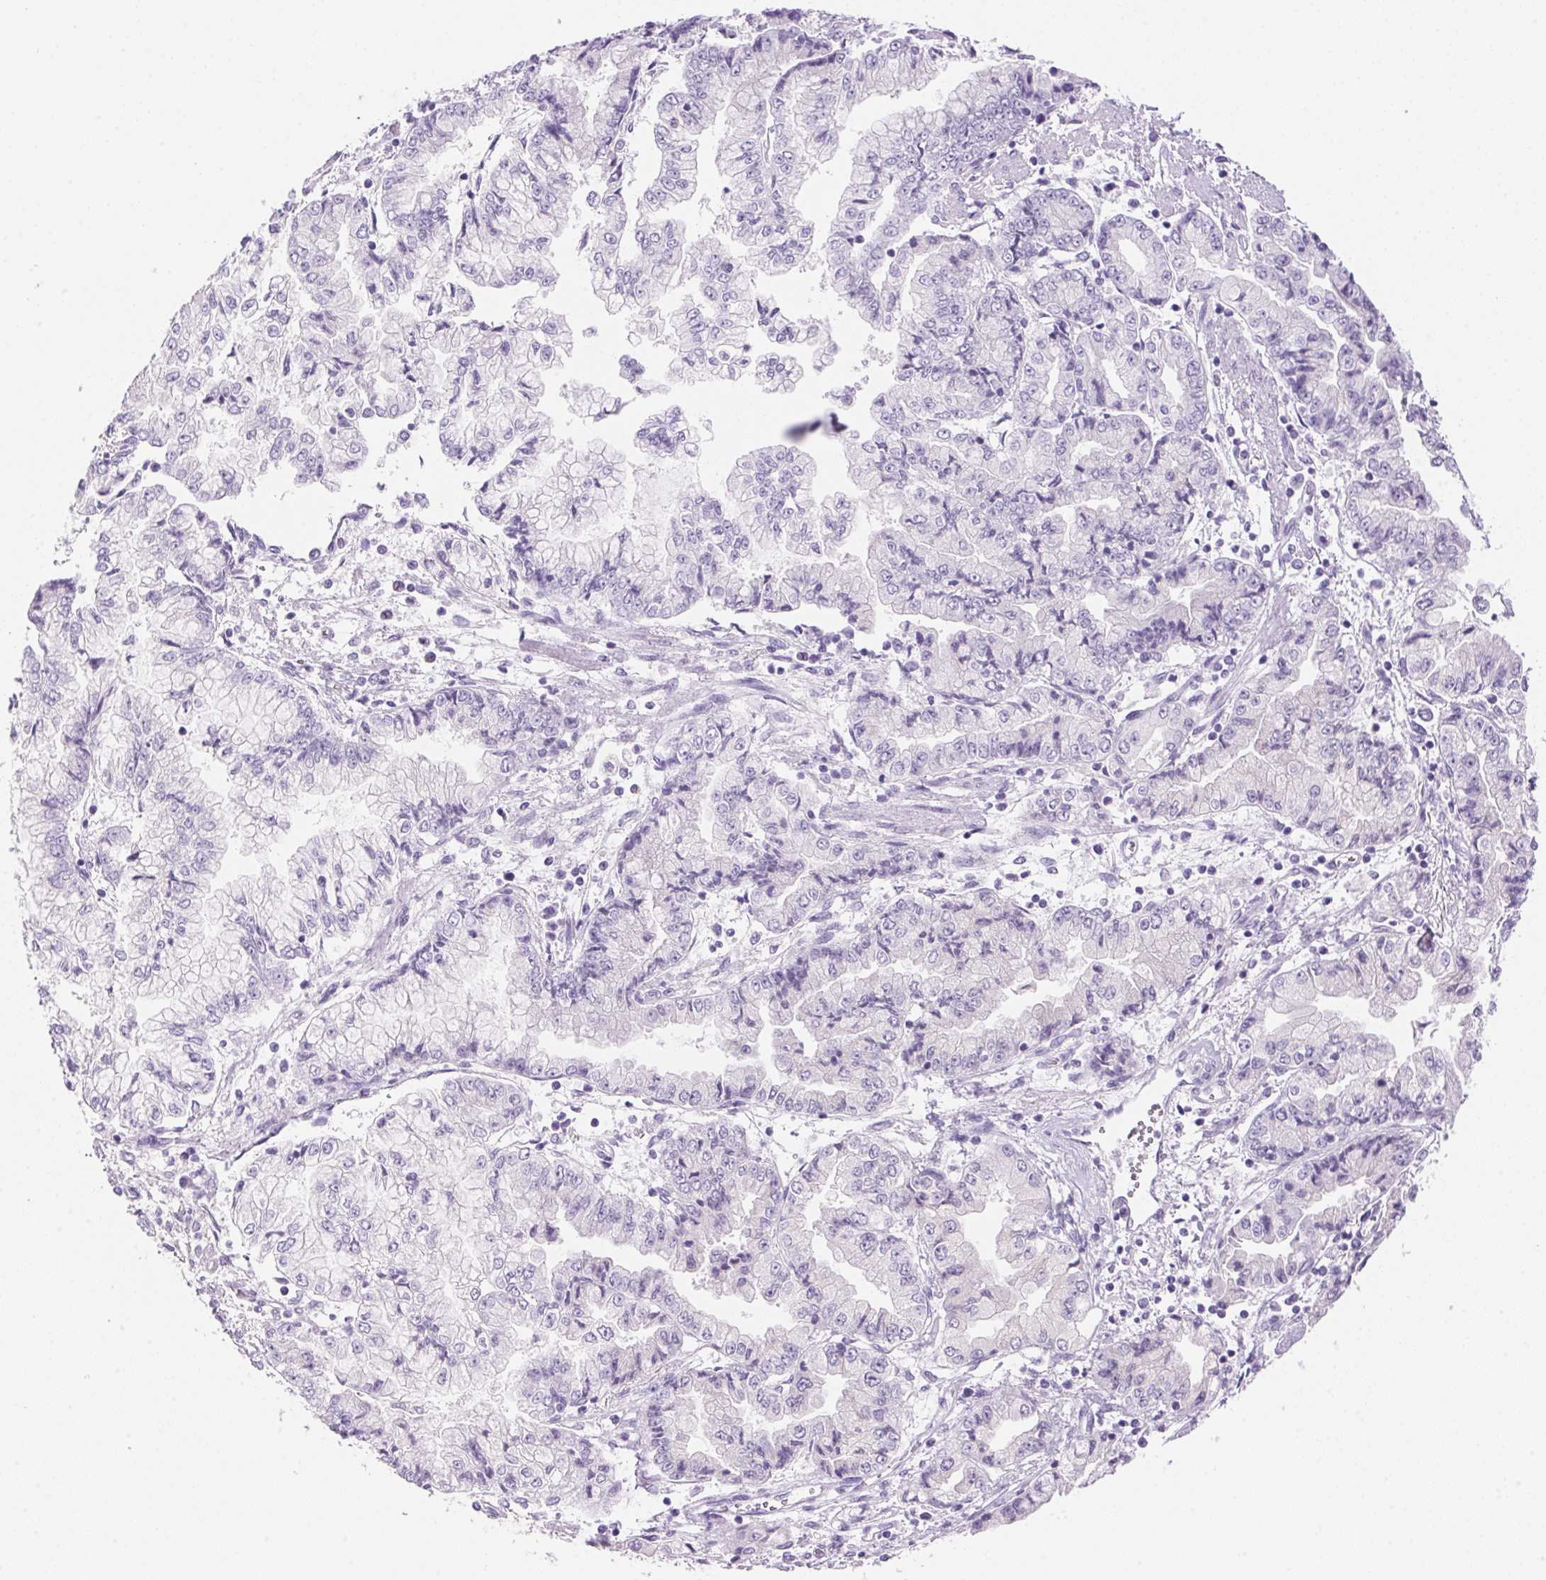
{"staining": {"intensity": "negative", "quantity": "none", "location": "none"}, "tissue": "stomach cancer", "cell_type": "Tumor cells", "image_type": "cancer", "snomed": [{"axis": "morphology", "description": "Adenocarcinoma, NOS"}, {"axis": "topography", "description": "Stomach, upper"}], "caption": "The histopathology image demonstrates no staining of tumor cells in adenocarcinoma (stomach).", "gene": "DHCR24", "patient": {"sex": "female", "age": 74}}